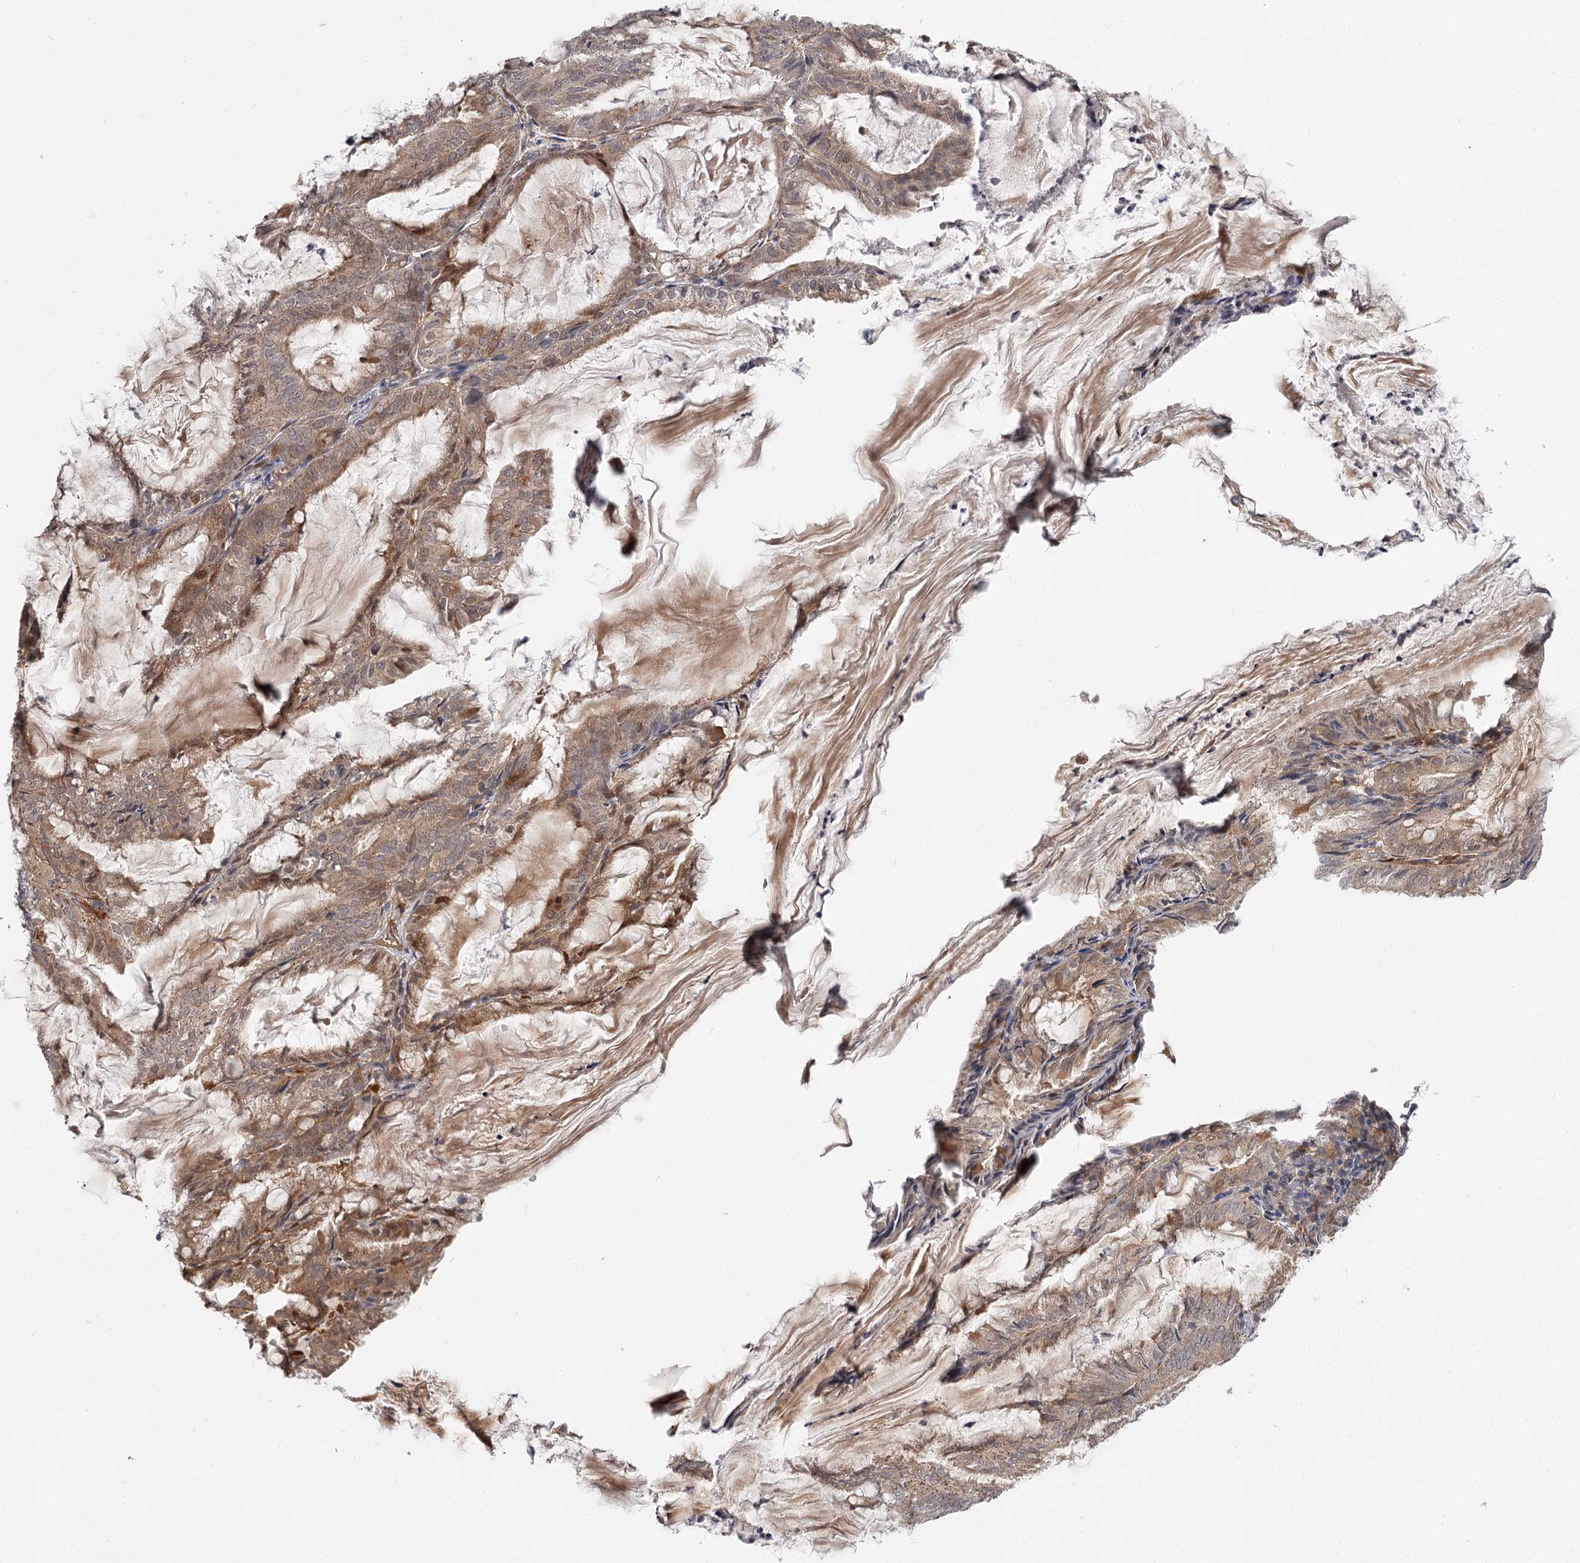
{"staining": {"intensity": "weak", "quantity": "25%-75%", "location": "cytoplasmic/membranous,nuclear"}, "tissue": "endometrial cancer", "cell_type": "Tumor cells", "image_type": "cancer", "snomed": [{"axis": "morphology", "description": "Adenocarcinoma, NOS"}, {"axis": "topography", "description": "Endometrium"}], "caption": "Endometrial adenocarcinoma was stained to show a protein in brown. There is low levels of weak cytoplasmic/membranous and nuclear staining in about 25%-75% of tumor cells.", "gene": "CCNG2", "patient": {"sex": "female", "age": 86}}